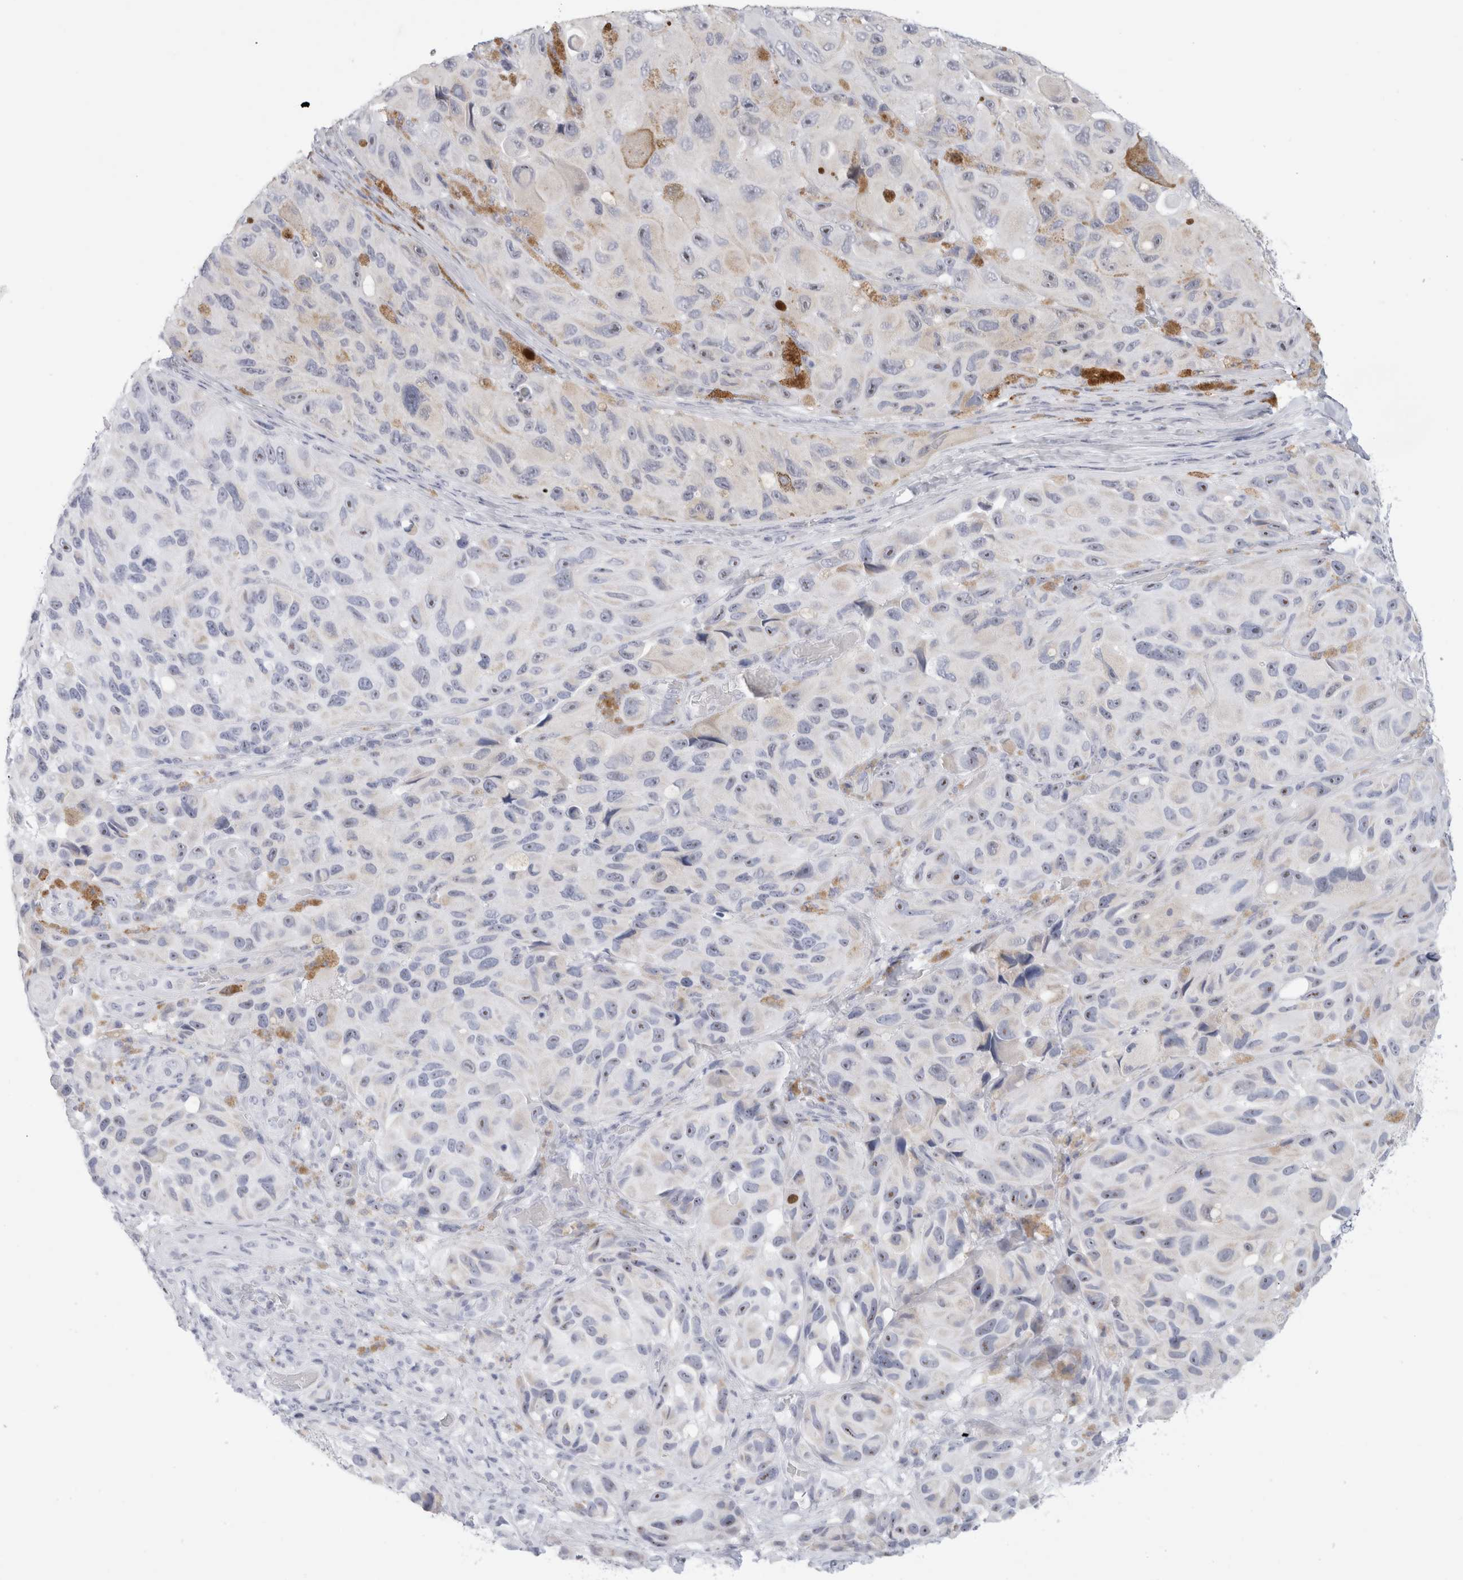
{"staining": {"intensity": "negative", "quantity": "none", "location": "none"}, "tissue": "melanoma", "cell_type": "Tumor cells", "image_type": "cancer", "snomed": [{"axis": "morphology", "description": "Malignant melanoma, NOS"}, {"axis": "topography", "description": "Skin"}], "caption": "Tumor cells are negative for protein expression in human melanoma.", "gene": "MUC15", "patient": {"sex": "female", "age": 73}}